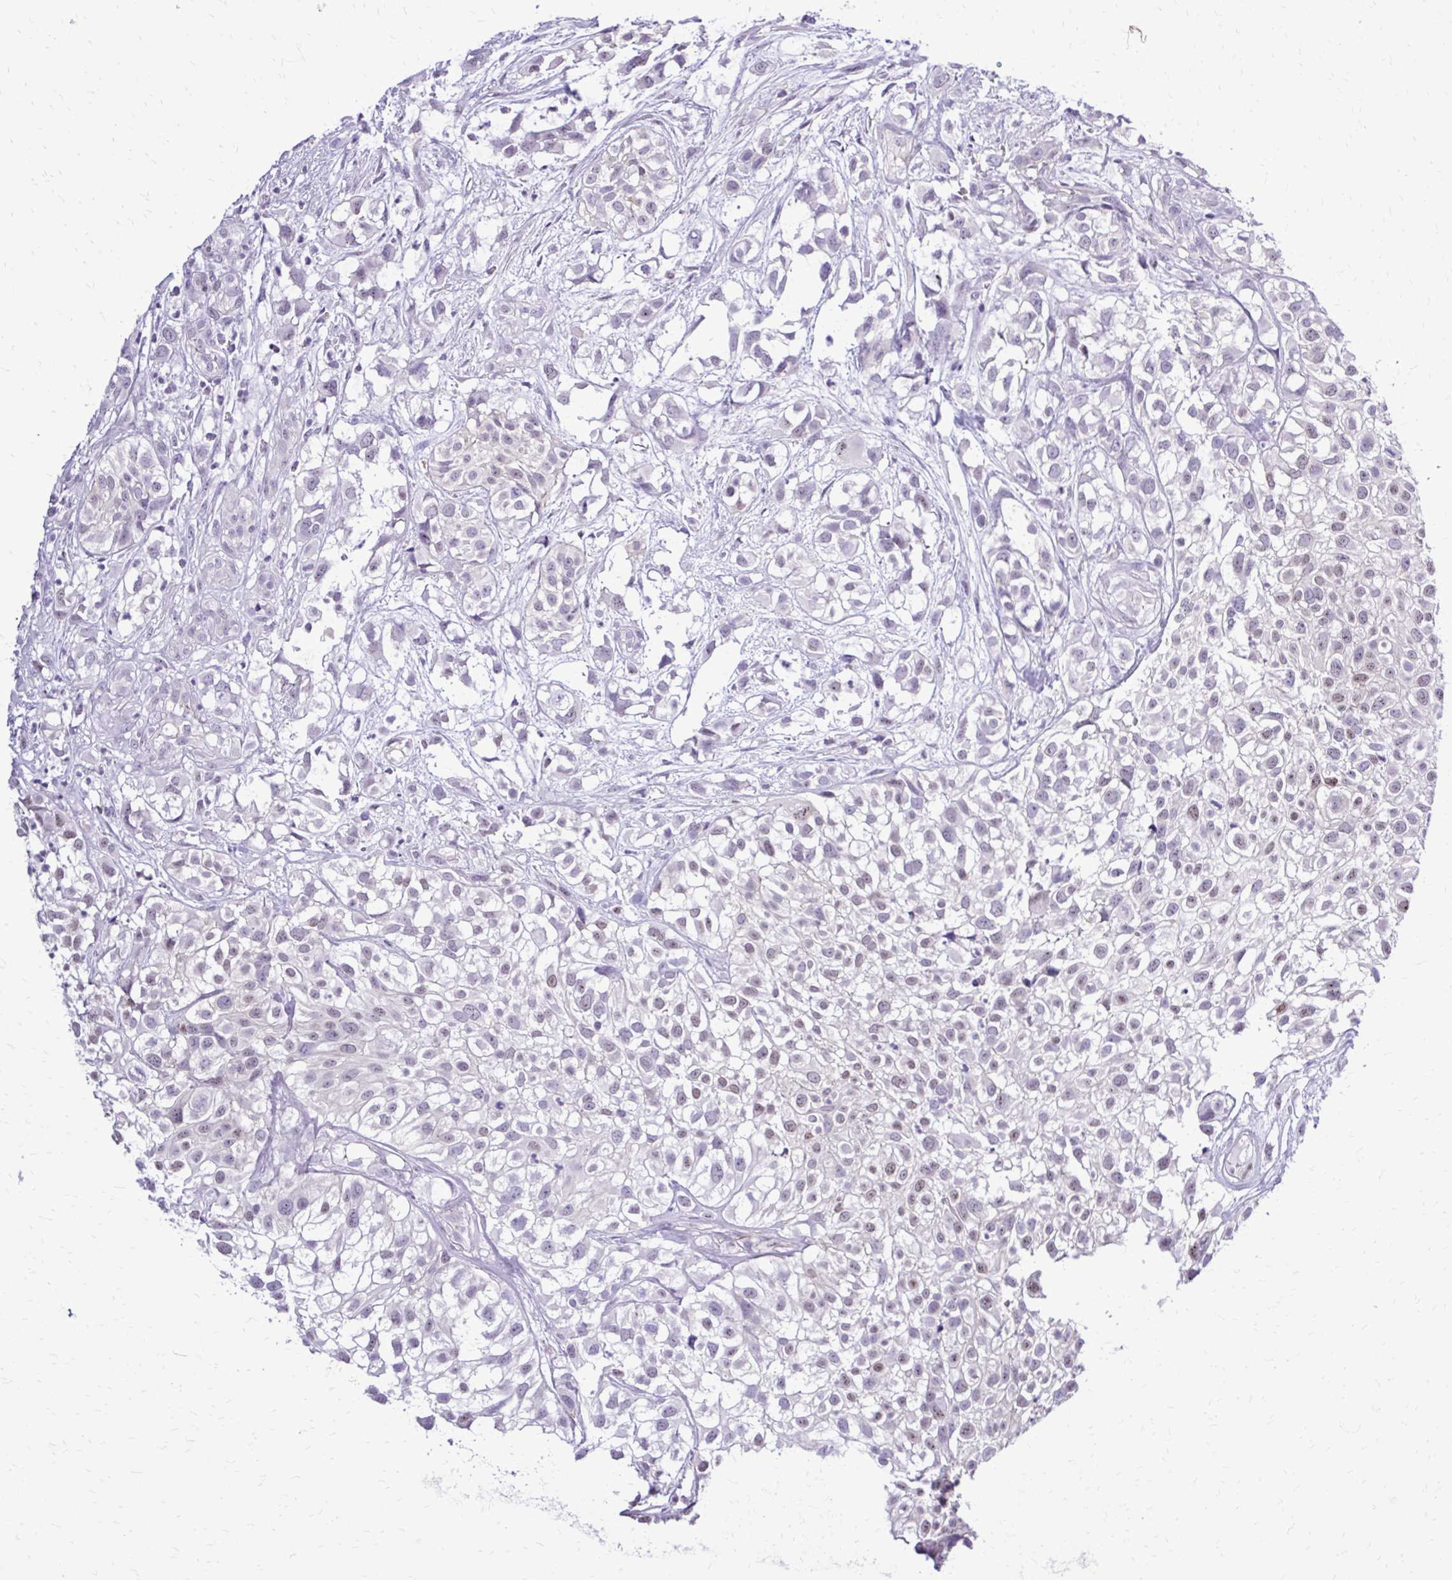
{"staining": {"intensity": "weak", "quantity": "<25%", "location": "nuclear"}, "tissue": "urothelial cancer", "cell_type": "Tumor cells", "image_type": "cancer", "snomed": [{"axis": "morphology", "description": "Urothelial carcinoma, High grade"}, {"axis": "topography", "description": "Urinary bladder"}], "caption": "Tumor cells show no significant protein expression in urothelial carcinoma (high-grade).", "gene": "RASL11B", "patient": {"sex": "male", "age": 56}}